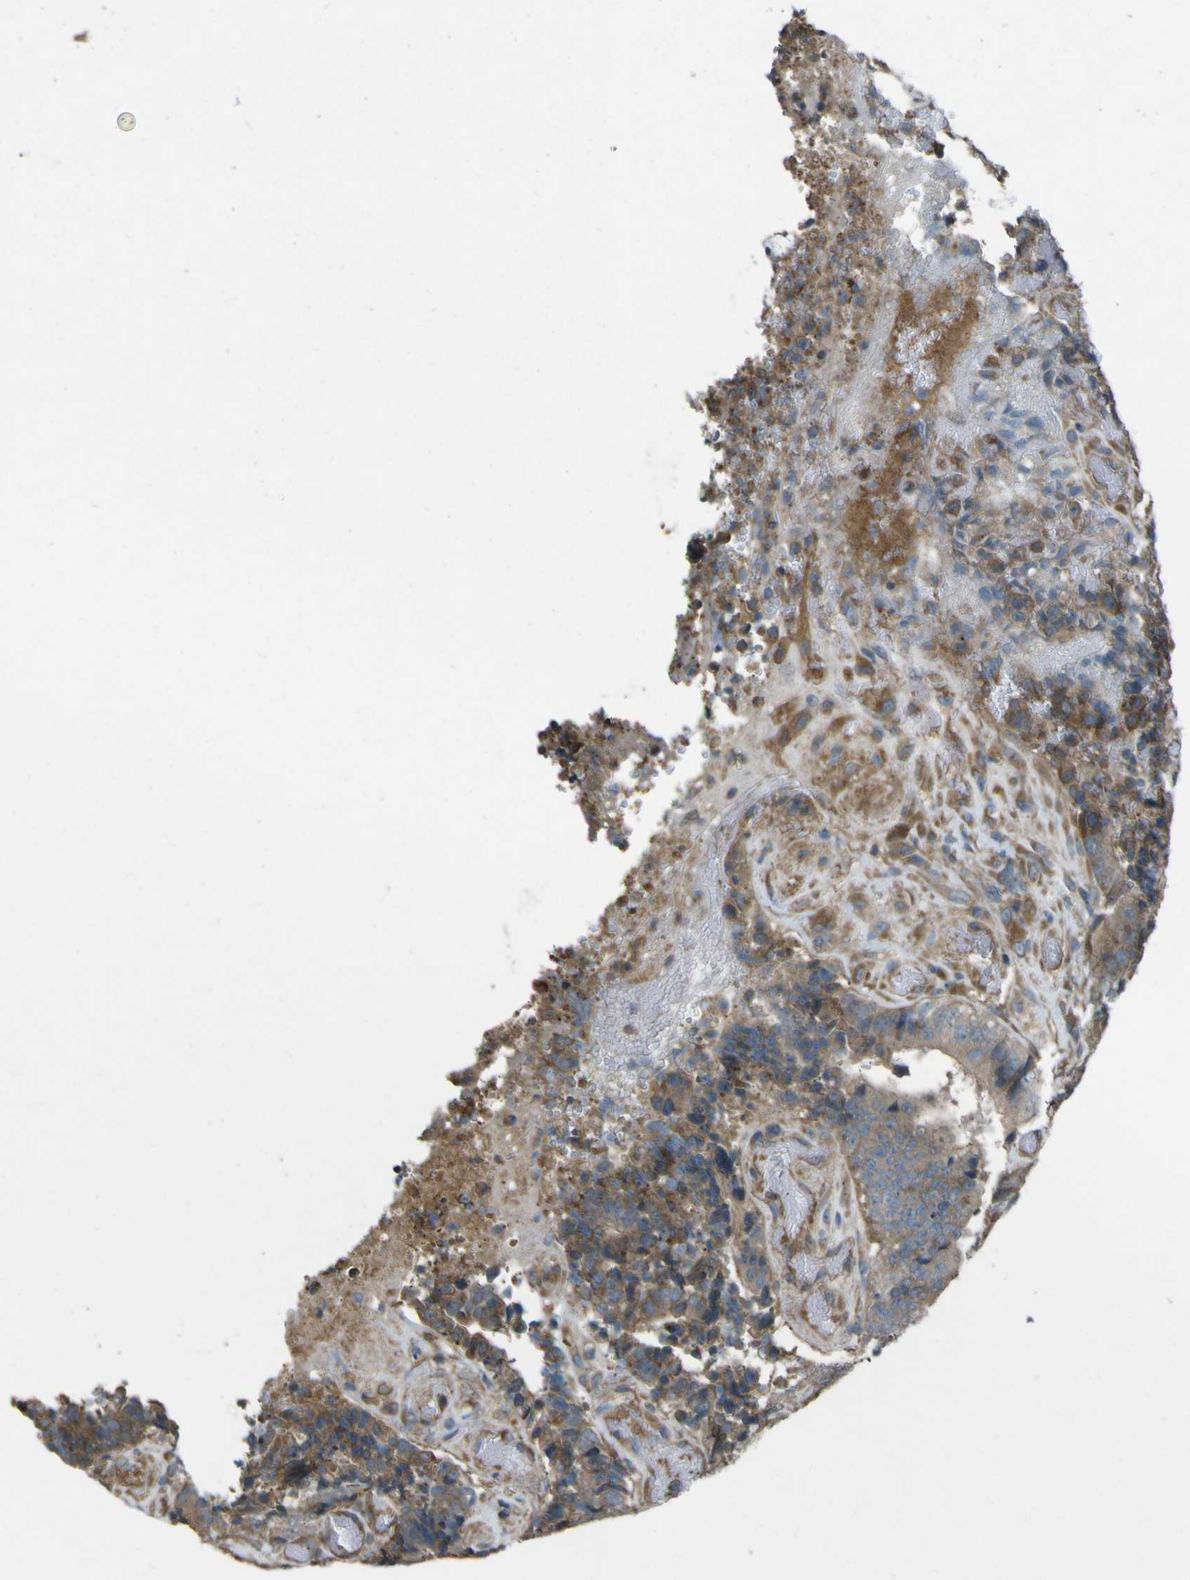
{"staining": {"intensity": "strong", "quantity": "25%-75%", "location": "cytoplasmic/membranous"}, "tissue": "colorectal cancer", "cell_type": "Tumor cells", "image_type": "cancer", "snomed": [{"axis": "morphology", "description": "Adenocarcinoma, NOS"}, {"axis": "topography", "description": "Rectum"}], "caption": "Immunohistochemistry of adenocarcinoma (colorectal) reveals high levels of strong cytoplasmic/membranous positivity in approximately 25%-75% of tumor cells.", "gene": "NAALADL2", "patient": {"sex": "male", "age": 72}}